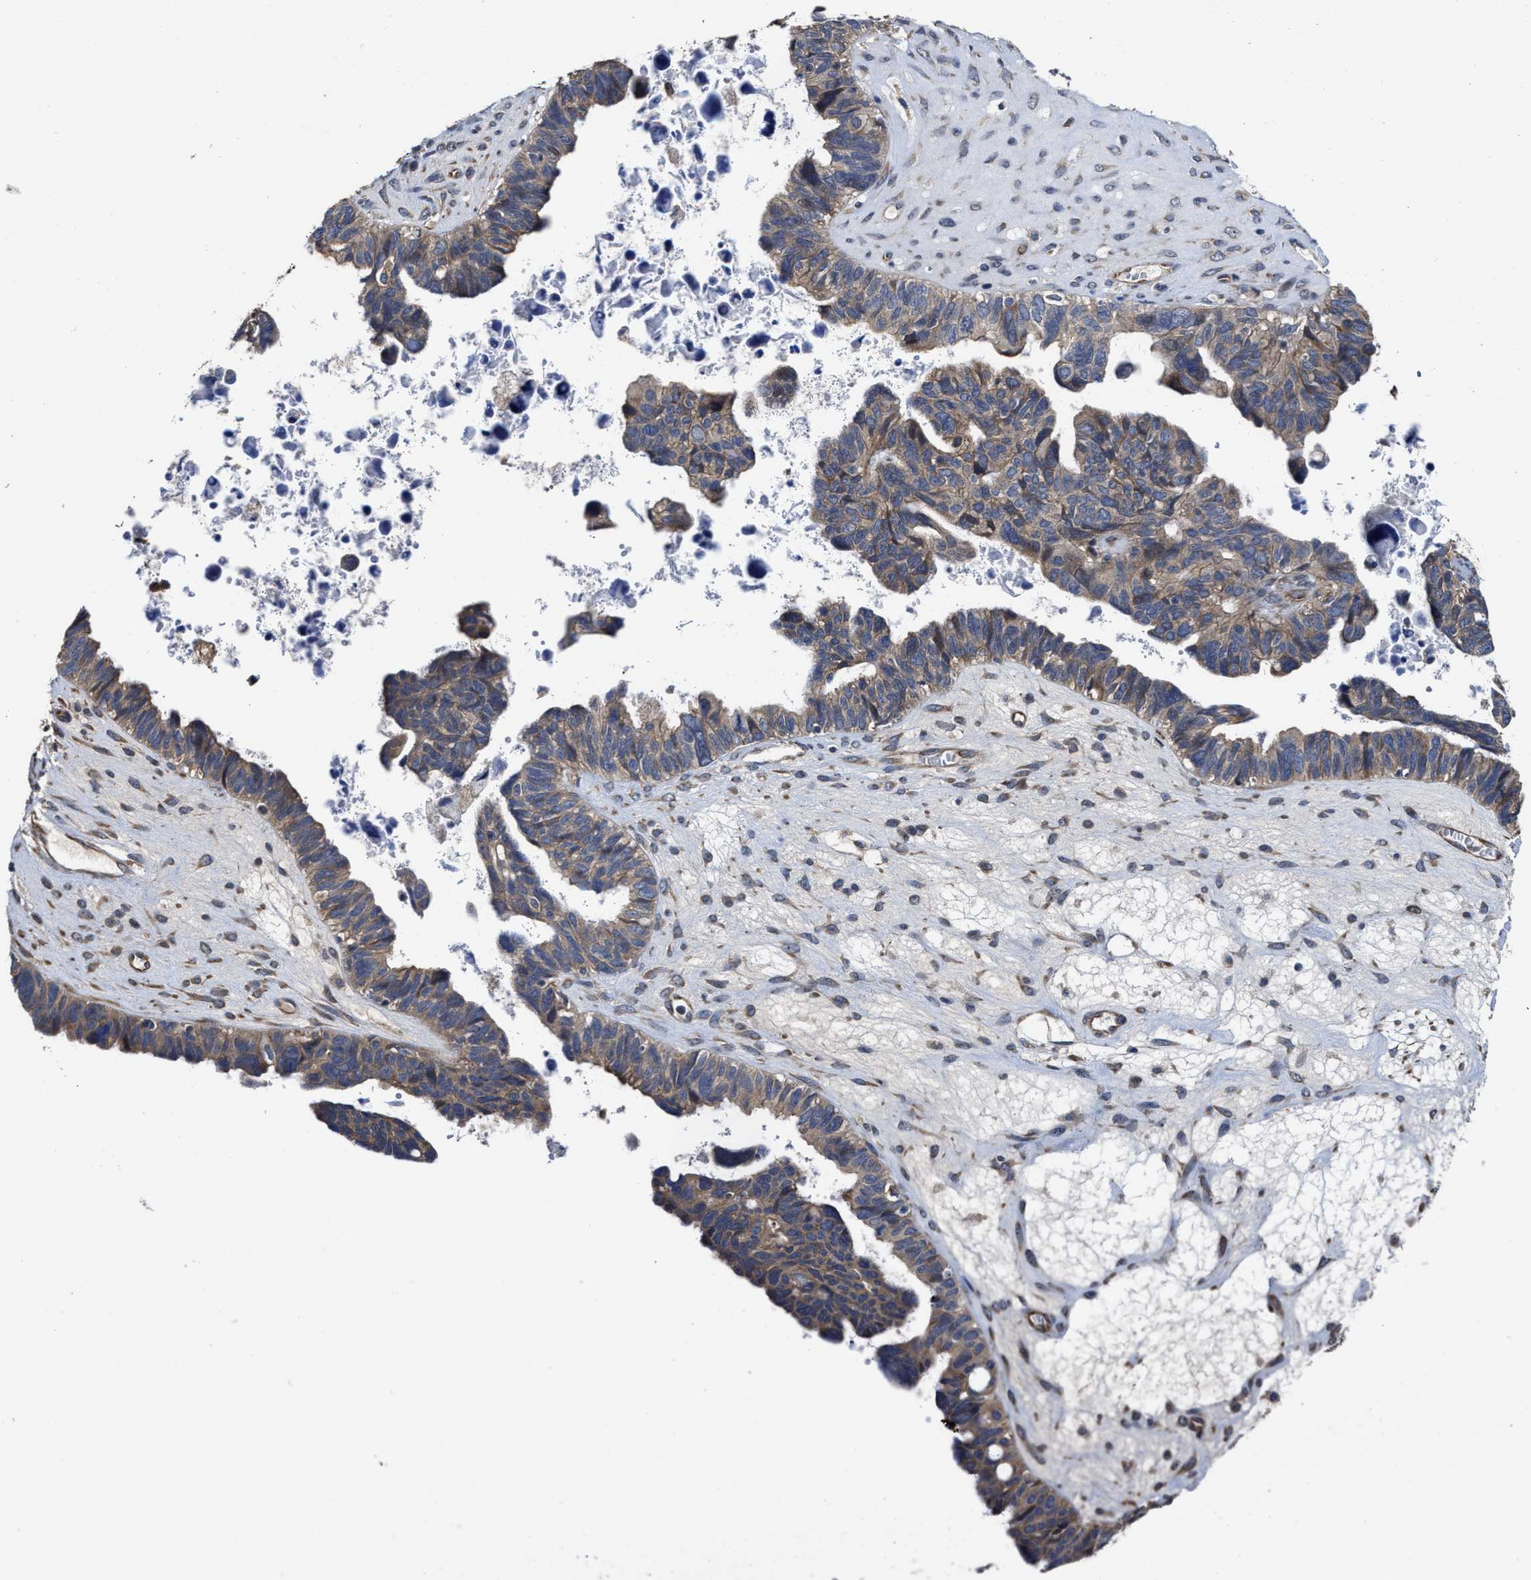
{"staining": {"intensity": "weak", "quantity": "25%-75%", "location": "cytoplasmic/membranous"}, "tissue": "ovarian cancer", "cell_type": "Tumor cells", "image_type": "cancer", "snomed": [{"axis": "morphology", "description": "Cystadenocarcinoma, serous, NOS"}, {"axis": "topography", "description": "Ovary"}], "caption": "Ovarian cancer (serous cystadenocarcinoma) stained with a brown dye demonstrates weak cytoplasmic/membranous positive positivity in approximately 25%-75% of tumor cells.", "gene": "TRAF6", "patient": {"sex": "female", "age": 79}}